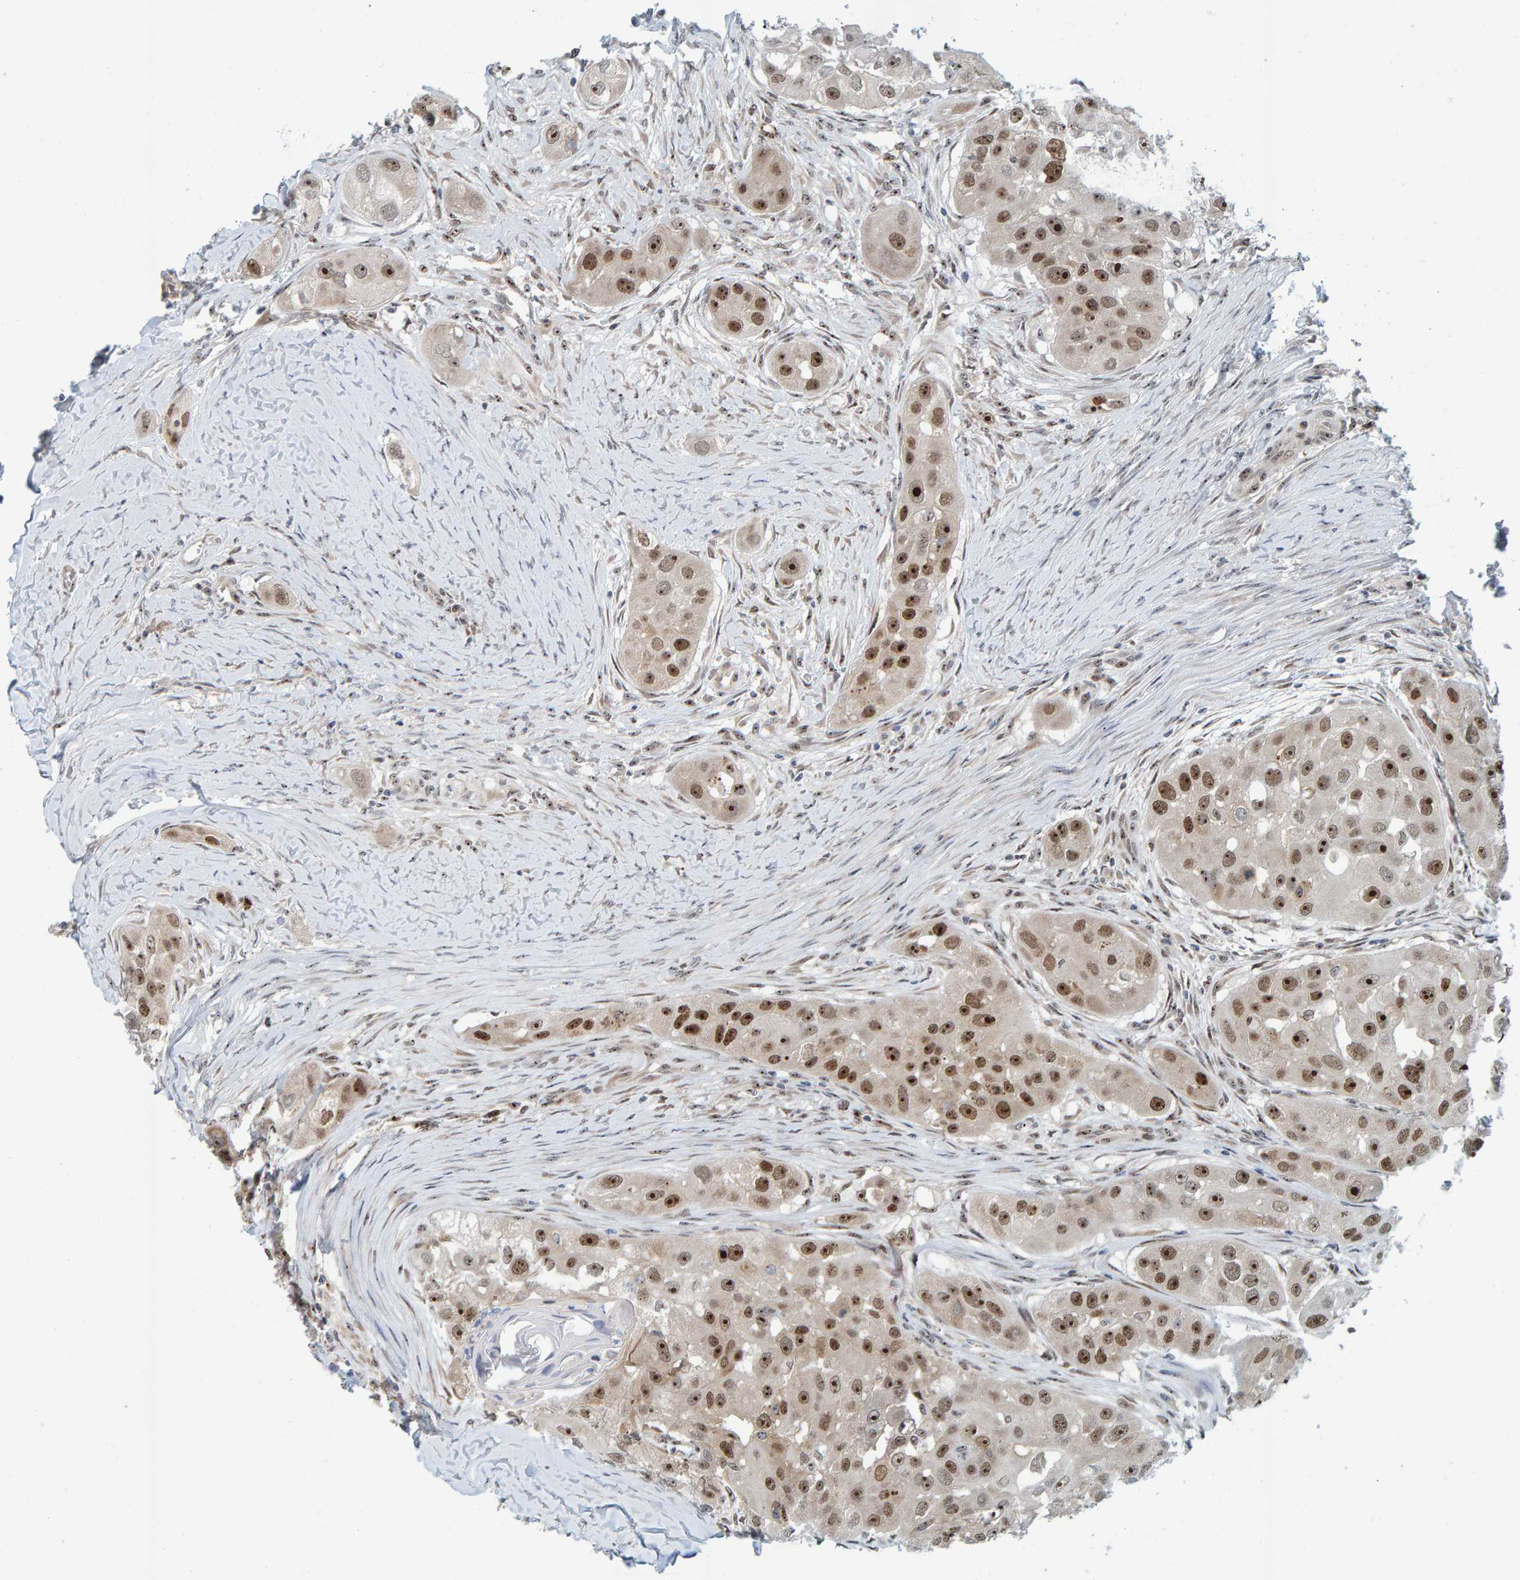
{"staining": {"intensity": "strong", "quantity": ">75%", "location": "nuclear"}, "tissue": "head and neck cancer", "cell_type": "Tumor cells", "image_type": "cancer", "snomed": [{"axis": "morphology", "description": "Normal tissue, NOS"}, {"axis": "morphology", "description": "Squamous cell carcinoma, NOS"}, {"axis": "topography", "description": "Skeletal muscle"}, {"axis": "topography", "description": "Head-Neck"}], "caption": "DAB immunohistochemical staining of head and neck cancer (squamous cell carcinoma) exhibits strong nuclear protein staining in about >75% of tumor cells.", "gene": "POLR1E", "patient": {"sex": "male", "age": 51}}